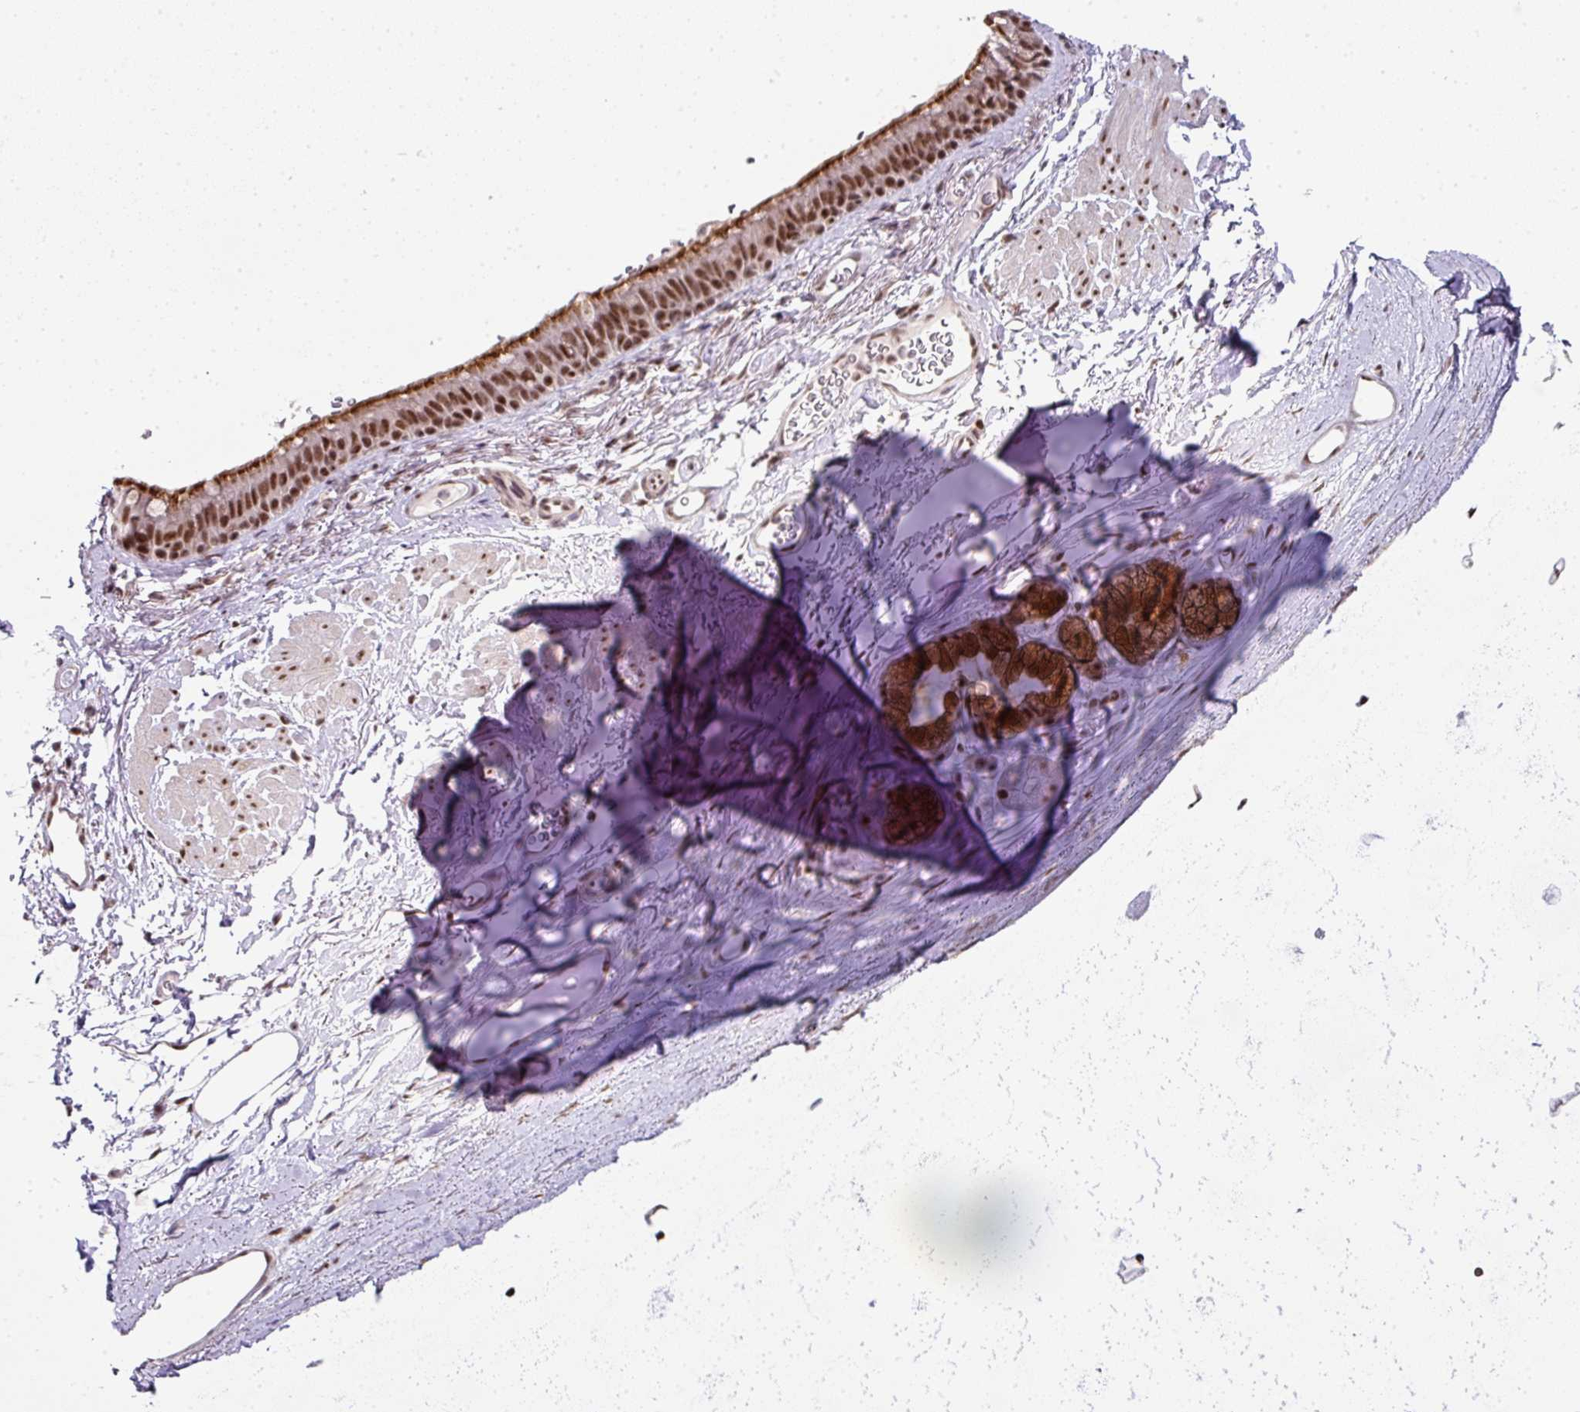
{"staining": {"intensity": "negative", "quantity": "none", "location": "none"}, "tissue": "adipose tissue", "cell_type": "Adipocytes", "image_type": "normal", "snomed": [{"axis": "morphology", "description": "Normal tissue, NOS"}, {"axis": "topography", "description": "Lymph node"}, {"axis": "topography", "description": "Cartilage tissue"}, {"axis": "topography", "description": "Bronchus"}], "caption": "DAB immunohistochemical staining of benign human adipose tissue reveals no significant positivity in adipocytes. The staining is performed using DAB (3,3'-diaminobenzidine) brown chromogen with nuclei counter-stained in using hematoxylin.", "gene": "NFYA", "patient": {"sex": "female", "age": 70}}